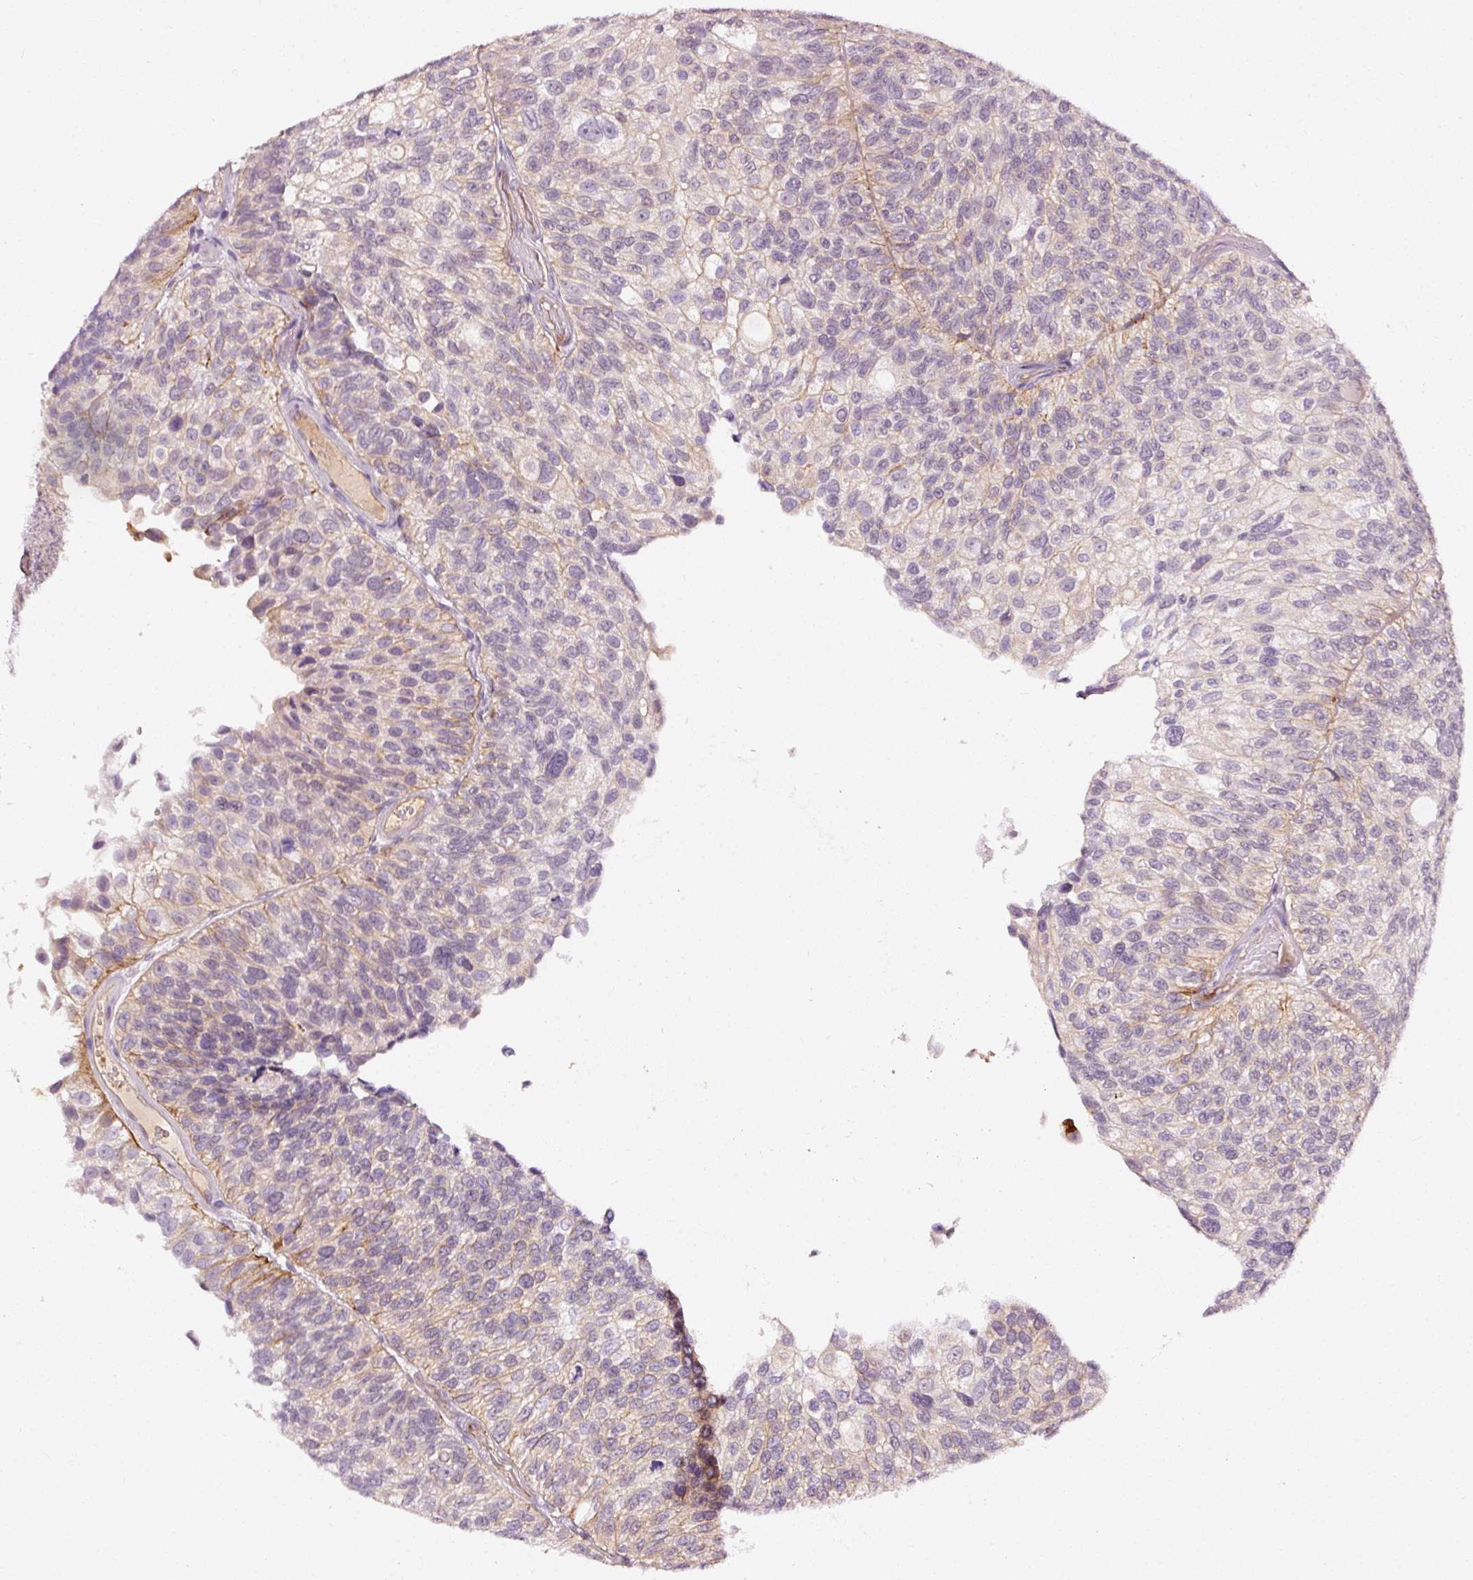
{"staining": {"intensity": "negative", "quantity": "none", "location": "none"}, "tissue": "urothelial cancer", "cell_type": "Tumor cells", "image_type": "cancer", "snomed": [{"axis": "morphology", "description": "Urothelial carcinoma, NOS"}, {"axis": "topography", "description": "Urinary bladder"}], "caption": "Tumor cells are negative for brown protein staining in urothelial cancer.", "gene": "ABCB4", "patient": {"sex": "male", "age": 87}}